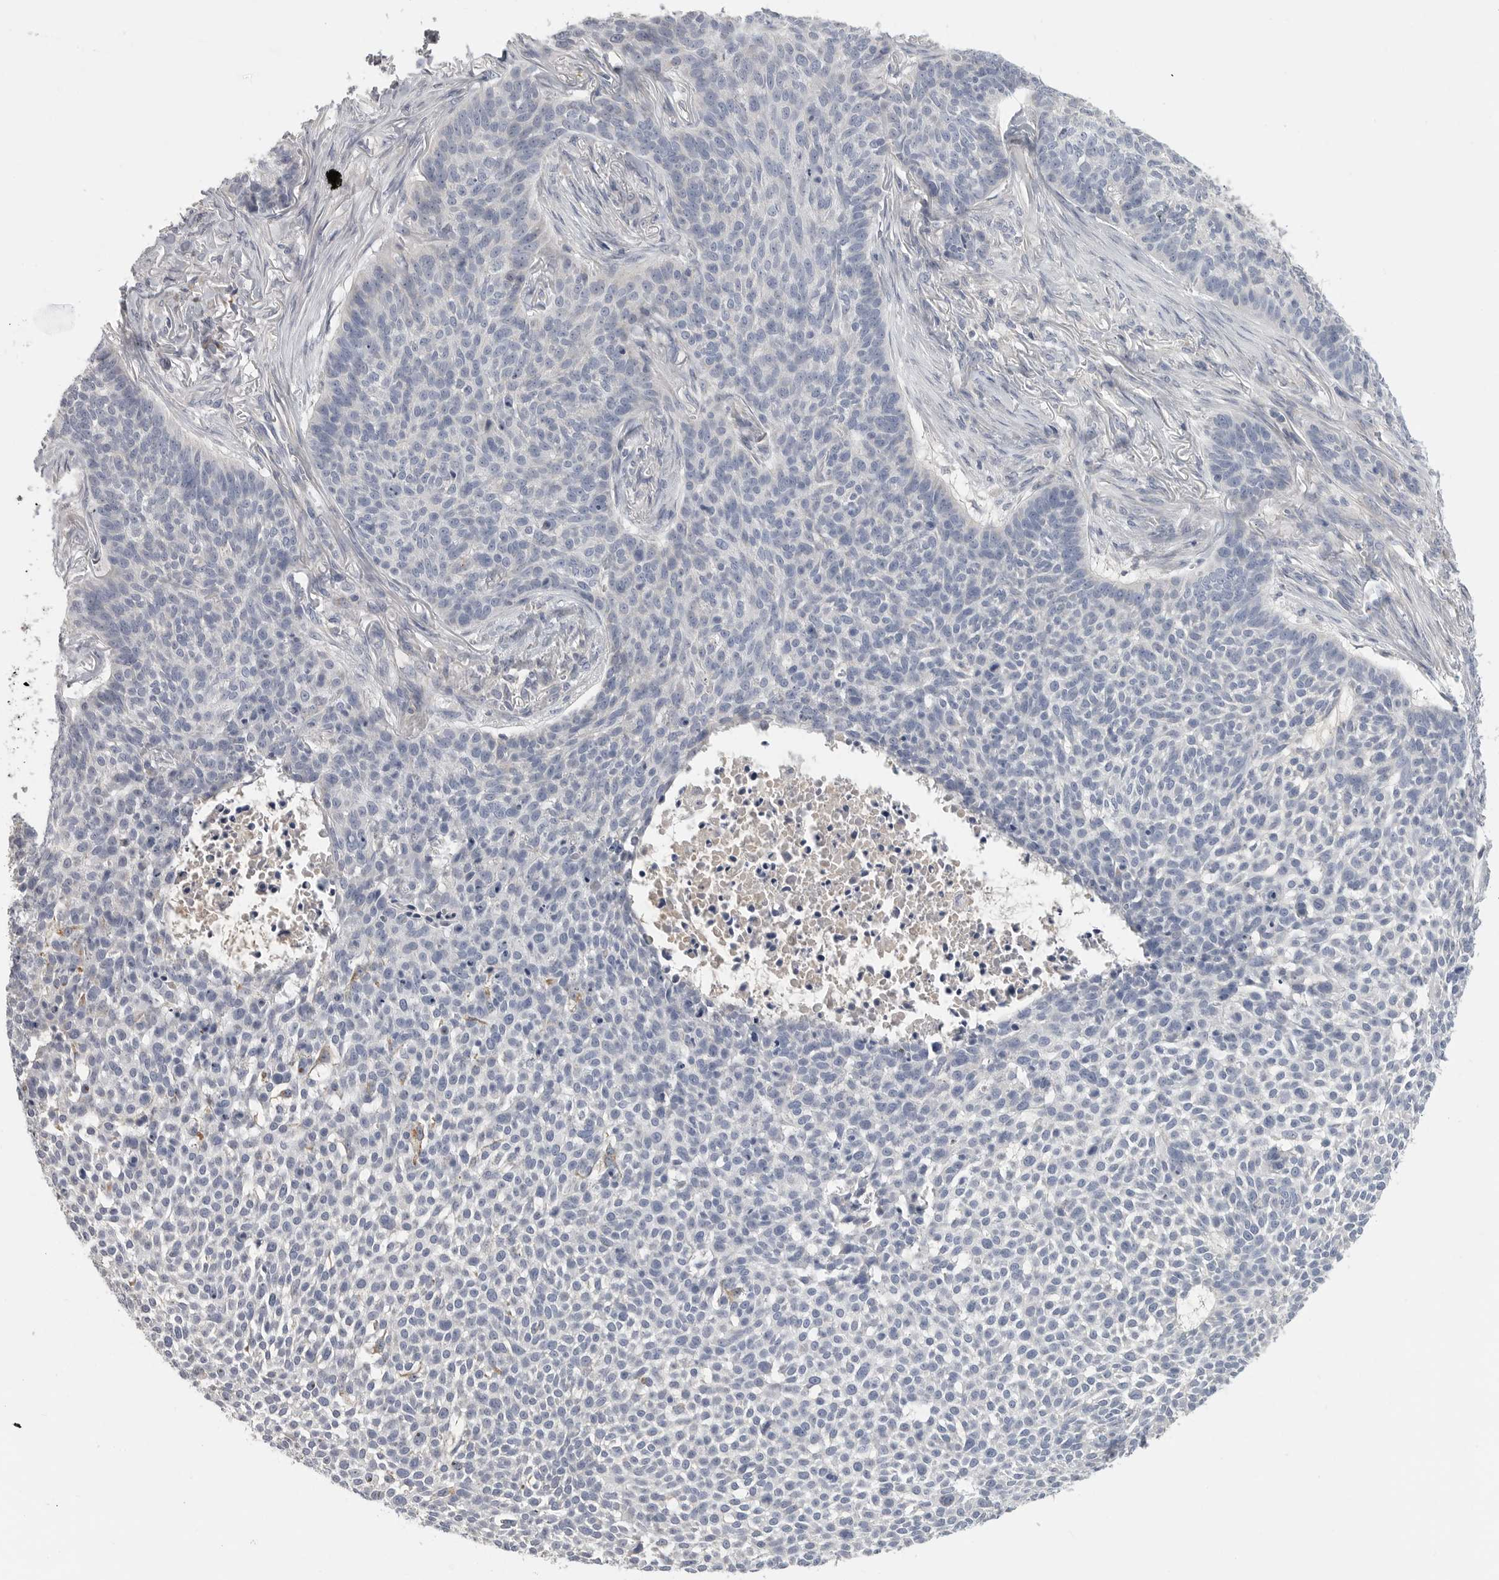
{"staining": {"intensity": "negative", "quantity": "none", "location": "none"}, "tissue": "skin cancer", "cell_type": "Tumor cells", "image_type": "cancer", "snomed": [{"axis": "morphology", "description": "Basal cell carcinoma"}, {"axis": "topography", "description": "Skin"}], "caption": "High power microscopy photomicrograph of an immunohistochemistry image of skin cancer, revealing no significant positivity in tumor cells.", "gene": "SDC3", "patient": {"sex": "male", "age": 85}}